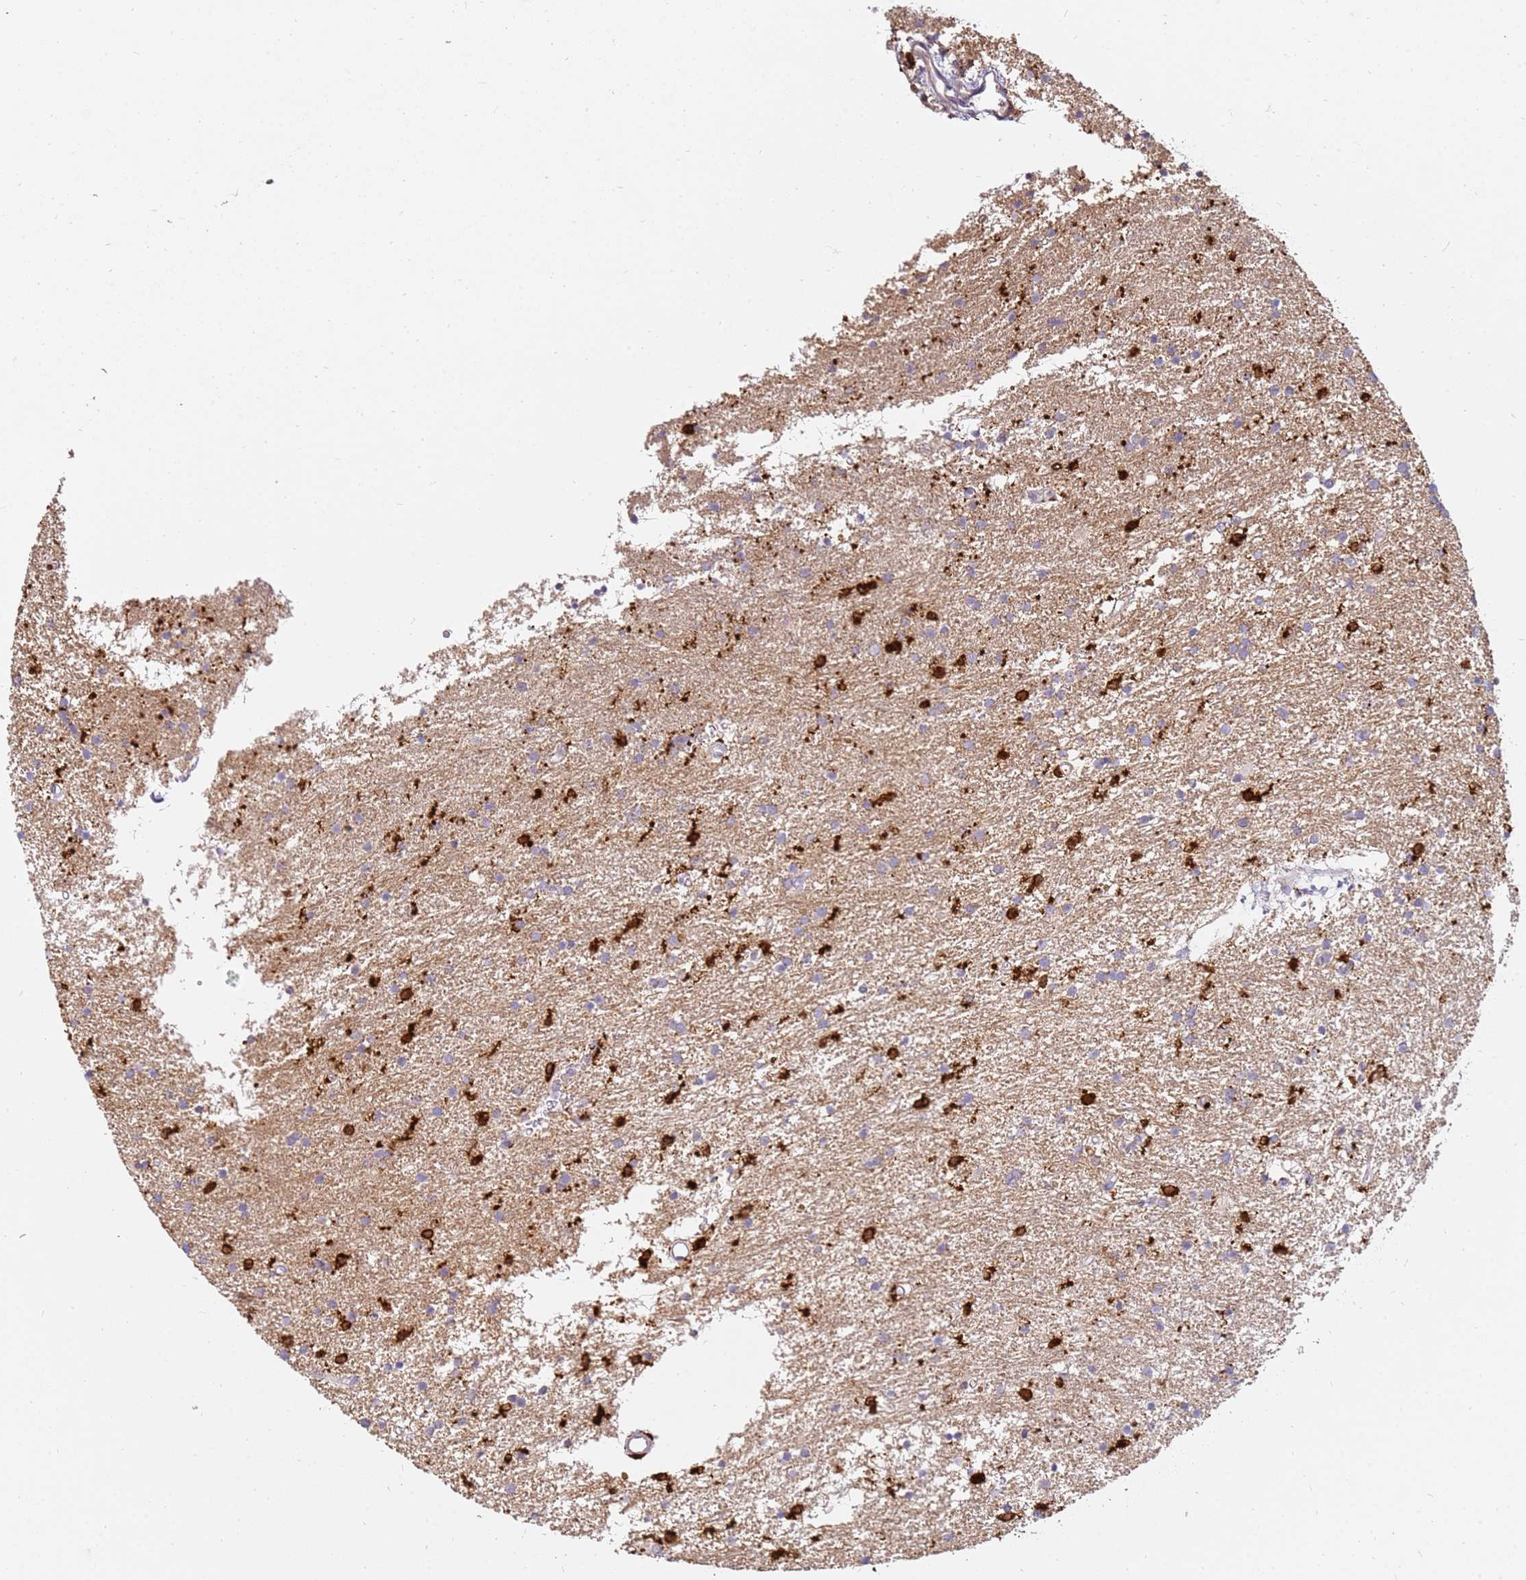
{"staining": {"intensity": "negative", "quantity": "none", "location": "none"}, "tissue": "glioma", "cell_type": "Tumor cells", "image_type": "cancer", "snomed": [{"axis": "morphology", "description": "Glioma, malignant, High grade"}, {"axis": "topography", "description": "Brain"}], "caption": "This is an immunohistochemistry photomicrograph of human malignant glioma (high-grade). There is no positivity in tumor cells.", "gene": "CORO1A", "patient": {"sex": "male", "age": 77}}